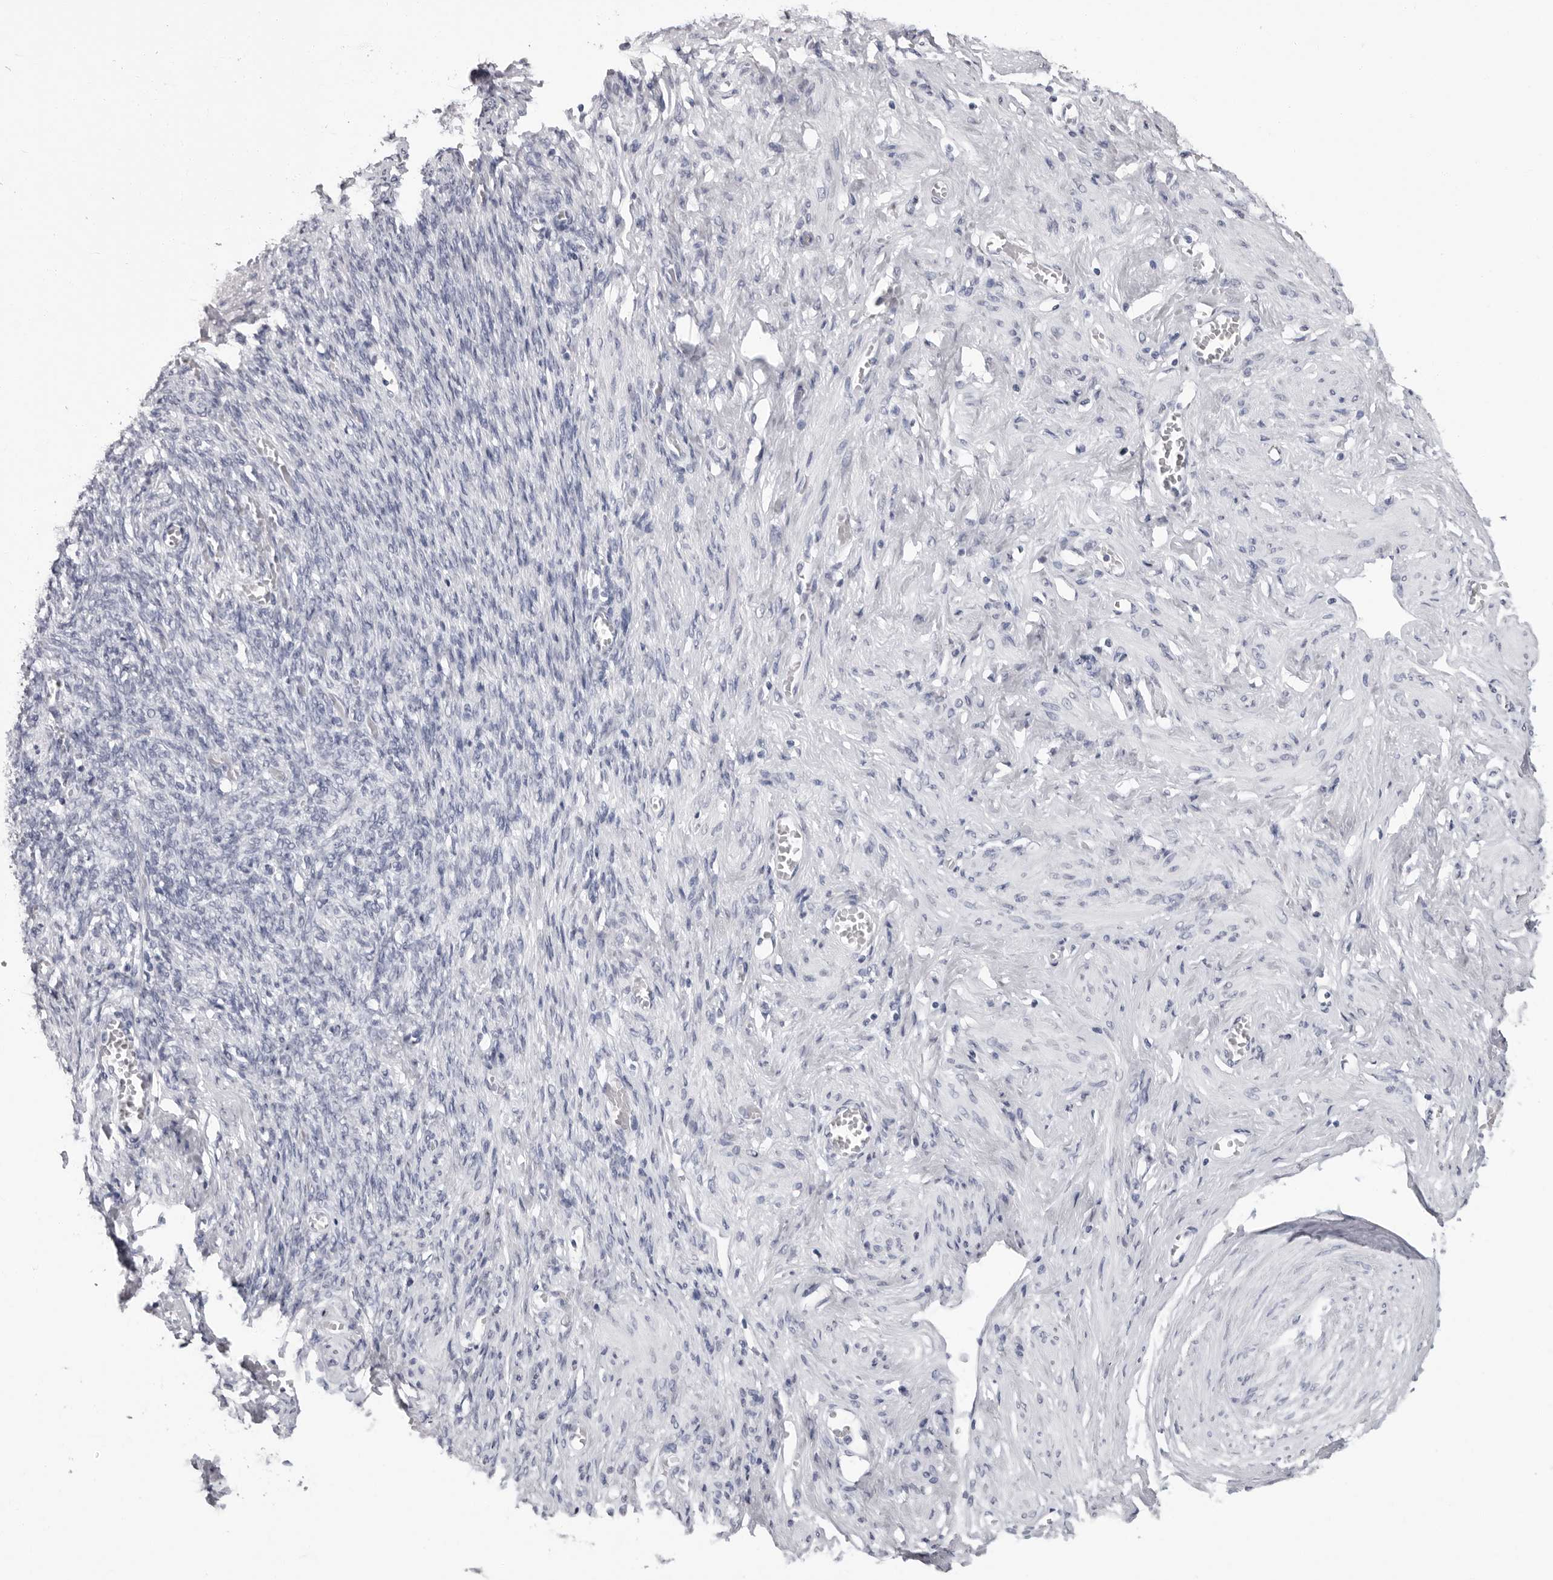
{"staining": {"intensity": "negative", "quantity": "none", "location": "none"}, "tissue": "adipose tissue", "cell_type": "Adipocytes", "image_type": "normal", "snomed": [{"axis": "morphology", "description": "Normal tissue, NOS"}, {"axis": "topography", "description": "Vascular tissue"}, {"axis": "topography", "description": "Fallopian tube"}, {"axis": "topography", "description": "Ovary"}], "caption": "DAB (3,3'-diaminobenzidine) immunohistochemical staining of unremarkable adipose tissue demonstrates no significant staining in adipocytes. (DAB immunohistochemistry (IHC) with hematoxylin counter stain).", "gene": "HEPACAM", "patient": {"sex": "female", "age": 67}}